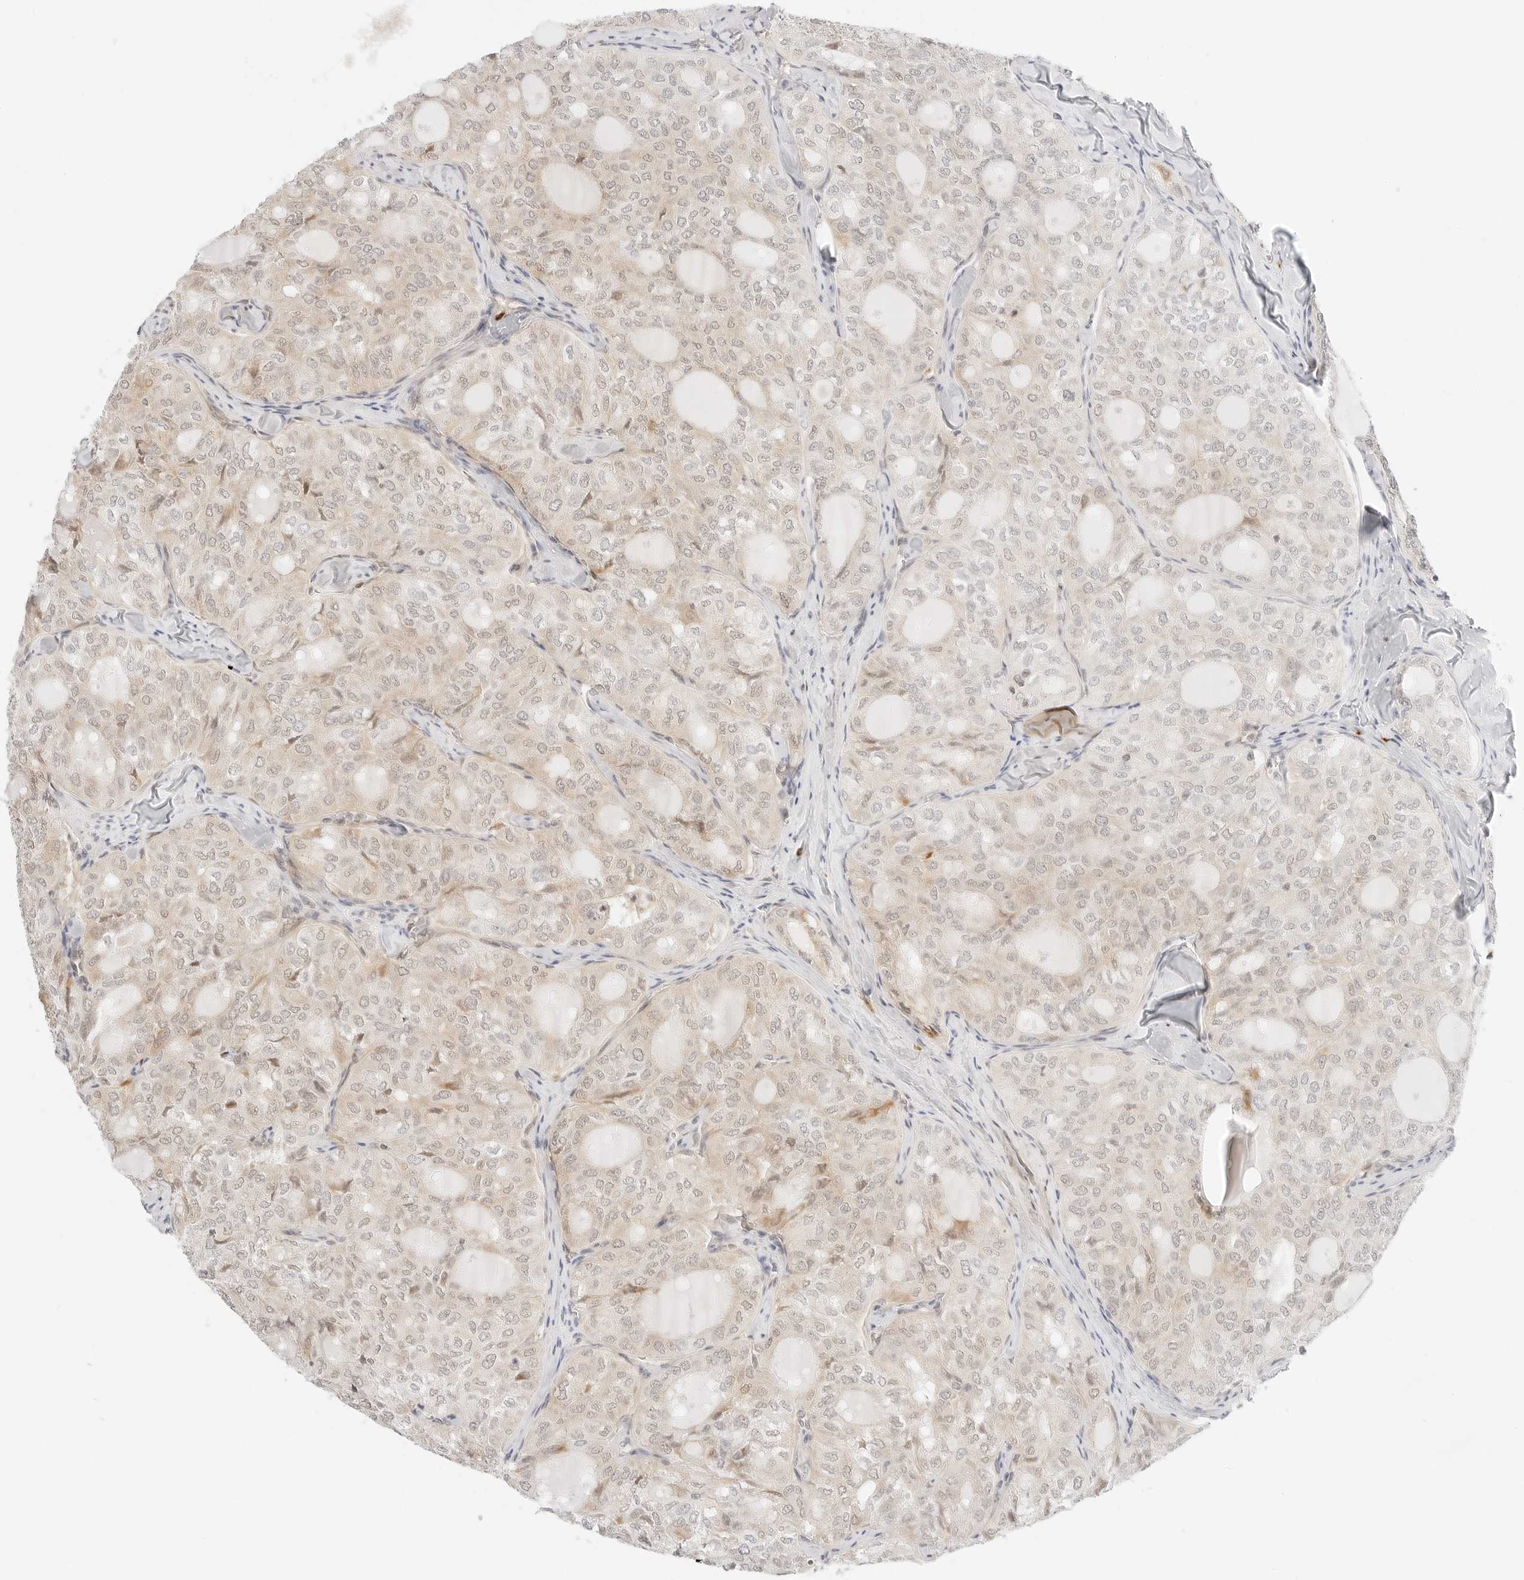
{"staining": {"intensity": "weak", "quantity": "25%-75%", "location": "cytoplasmic/membranous,nuclear"}, "tissue": "thyroid cancer", "cell_type": "Tumor cells", "image_type": "cancer", "snomed": [{"axis": "morphology", "description": "Follicular adenoma carcinoma, NOS"}, {"axis": "topography", "description": "Thyroid gland"}], "caption": "Immunohistochemistry (IHC) histopathology image of thyroid cancer stained for a protein (brown), which displays low levels of weak cytoplasmic/membranous and nuclear staining in approximately 25%-75% of tumor cells.", "gene": "TEKT2", "patient": {"sex": "male", "age": 75}}